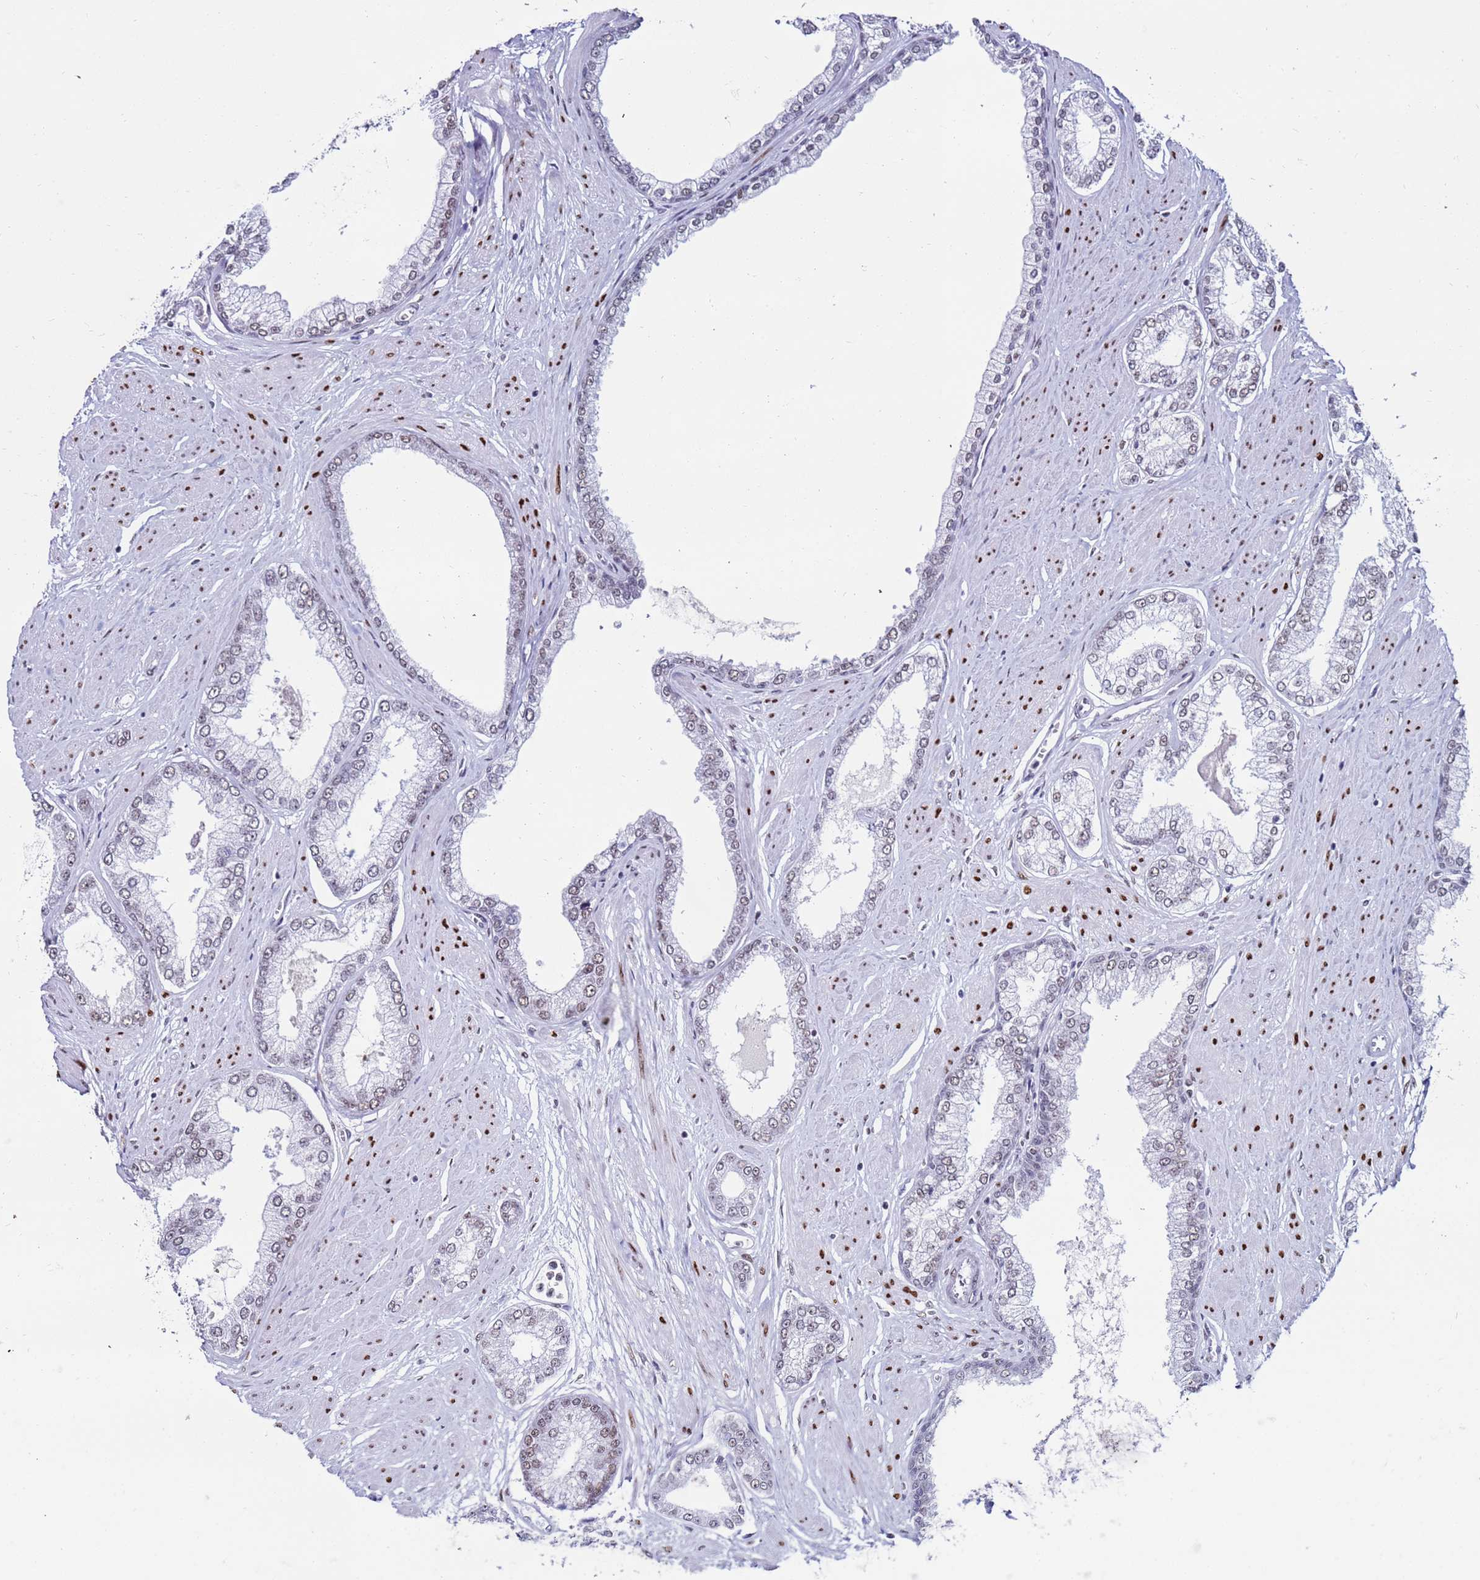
{"staining": {"intensity": "weak", "quantity": "<25%", "location": "nuclear"}, "tissue": "prostate cancer", "cell_type": "Tumor cells", "image_type": "cancer", "snomed": [{"axis": "morphology", "description": "Adenocarcinoma, Low grade"}, {"axis": "topography", "description": "Prostate"}], "caption": "This is an IHC micrograph of human prostate cancer. There is no staining in tumor cells.", "gene": "KPNA4", "patient": {"sex": "male", "age": 55}}